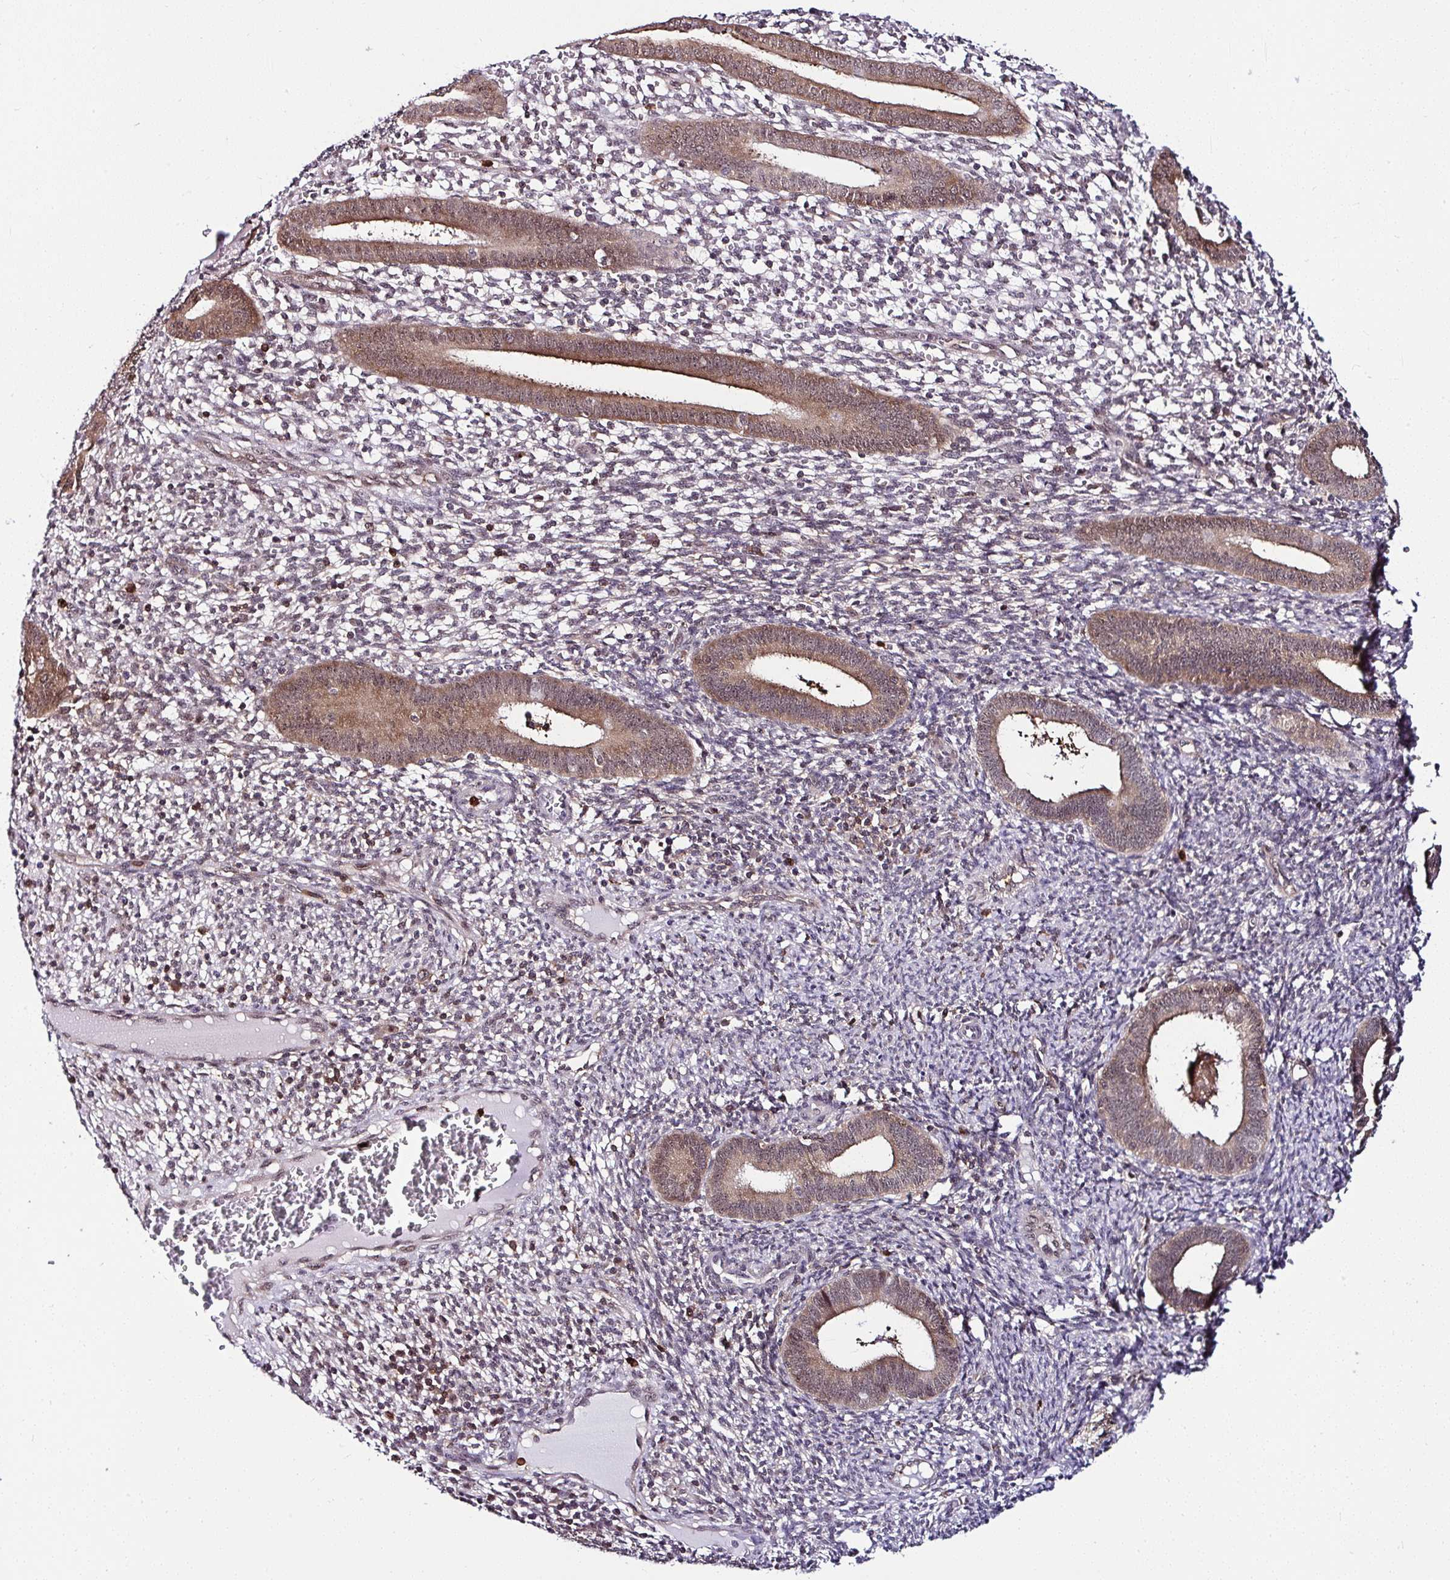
{"staining": {"intensity": "weak", "quantity": "<25%", "location": "nuclear"}, "tissue": "endometrium", "cell_type": "Cells in endometrial stroma", "image_type": "normal", "snomed": [{"axis": "morphology", "description": "Normal tissue, NOS"}, {"axis": "topography", "description": "Endometrium"}], "caption": "Immunohistochemistry of benign human endometrium reveals no staining in cells in endometrial stroma.", "gene": "PIN4", "patient": {"sex": "female", "age": 41}}